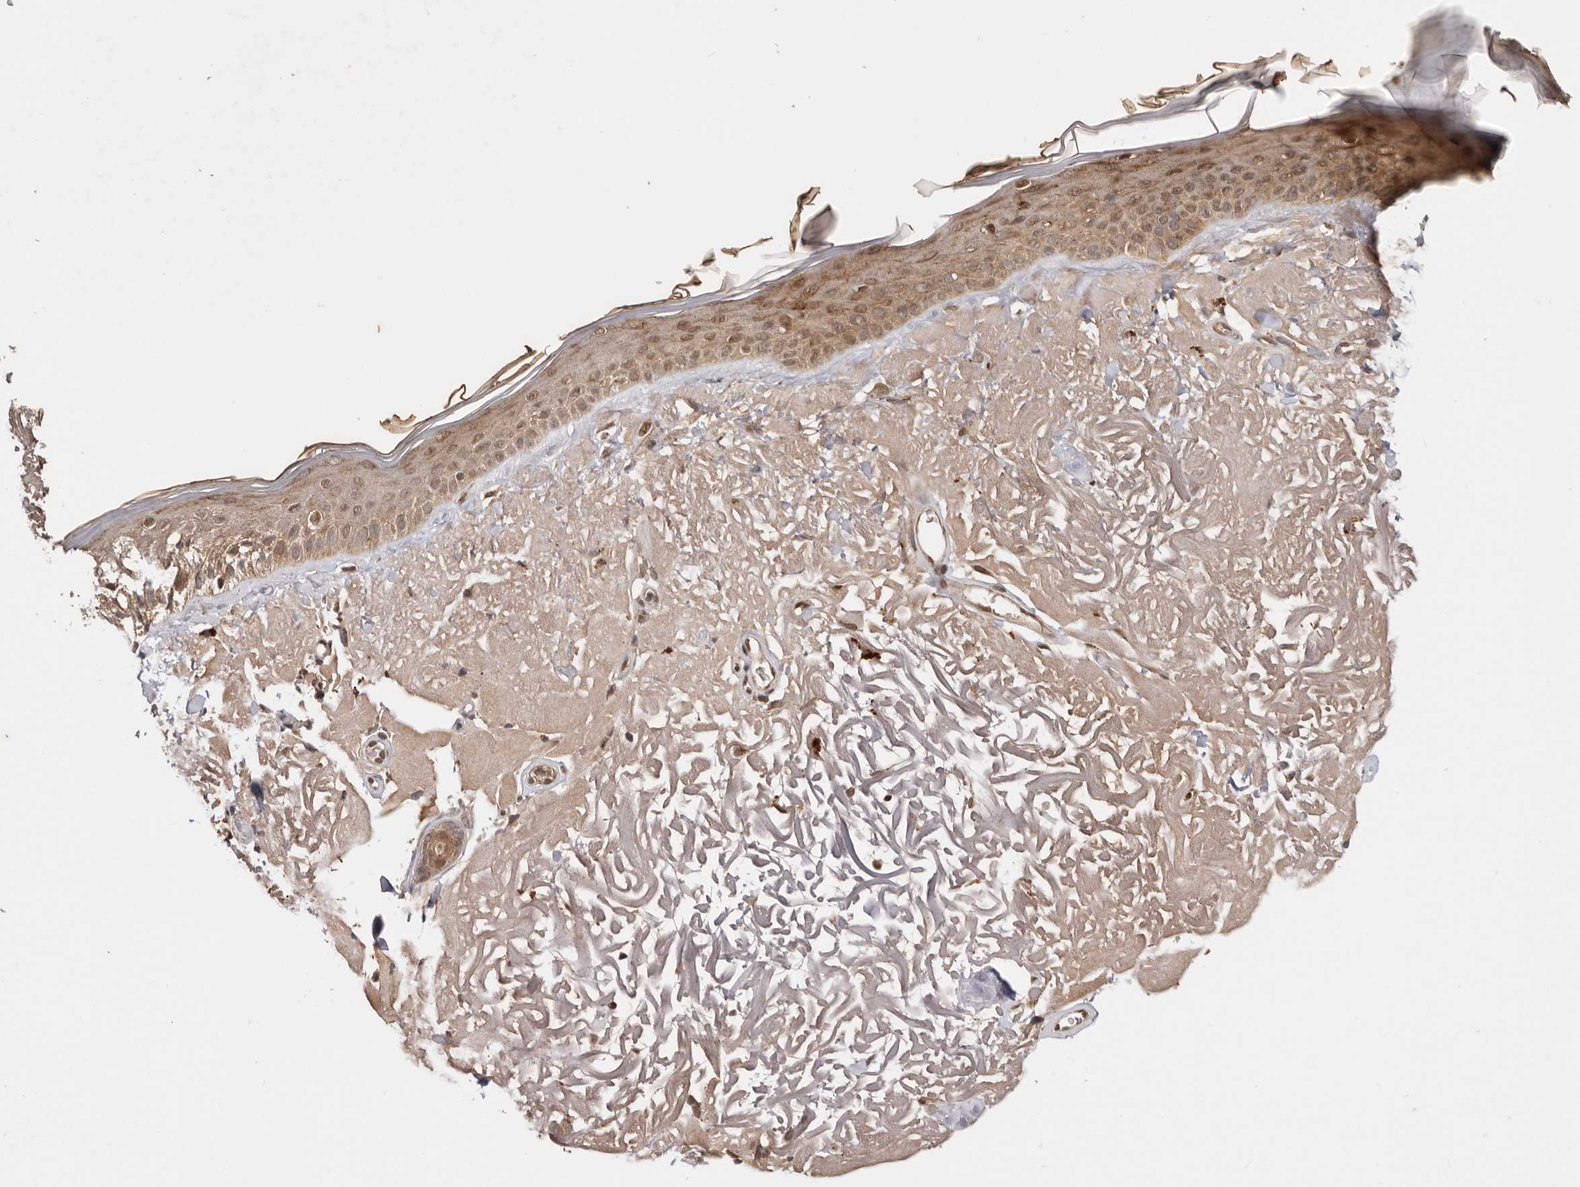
{"staining": {"intensity": "moderate", "quantity": ">75%", "location": "cytoplasmic/membranous,nuclear"}, "tissue": "skin", "cell_type": "Fibroblasts", "image_type": "normal", "snomed": [{"axis": "morphology", "description": "Normal tissue, NOS"}, {"axis": "topography", "description": "Skin"}, {"axis": "topography", "description": "Skeletal muscle"}], "caption": "Immunohistochemical staining of normal human skin reveals >75% levels of moderate cytoplasmic/membranous,nuclear protein positivity in approximately >75% of fibroblasts. Nuclei are stained in blue.", "gene": "TARS2", "patient": {"sex": "male", "age": 83}}